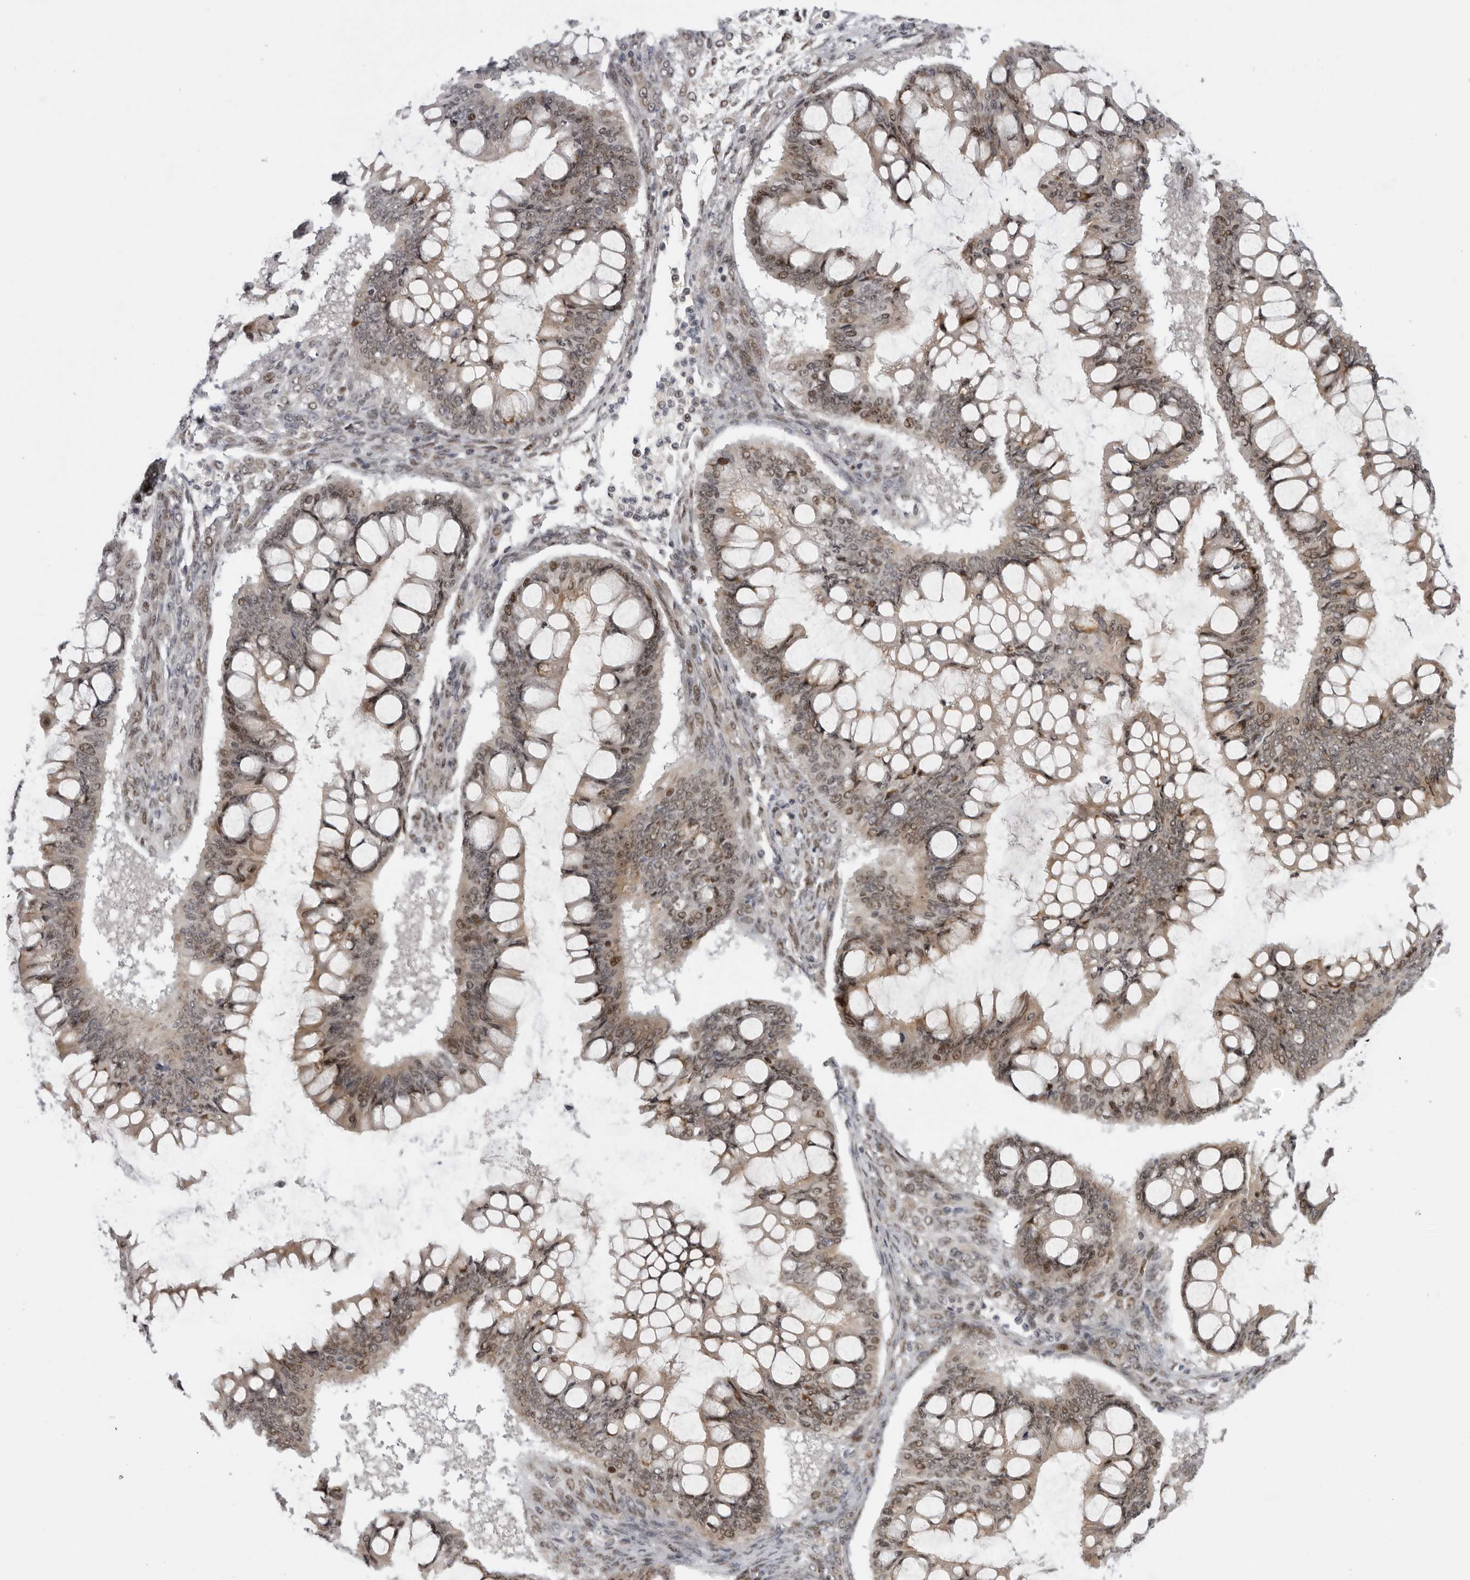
{"staining": {"intensity": "moderate", "quantity": ">75%", "location": "nuclear"}, "tissue": "ovarian cancer", "cell_type": "Tumor cells", "image_type": "cancer", "snomed": [{"axis": "morphology", "description": "Cystadenocarcinoma, mucinous, NOS"}, {"axis": "topography", "description": "Ovary"}], "caption": "Human mucinous cystadenocarcinoma (ovarian) stained with a protein marker displays moderate staining in tumor cells.", "gene": "ALPK2", "patient": {"sex": "female", "age": 73}}